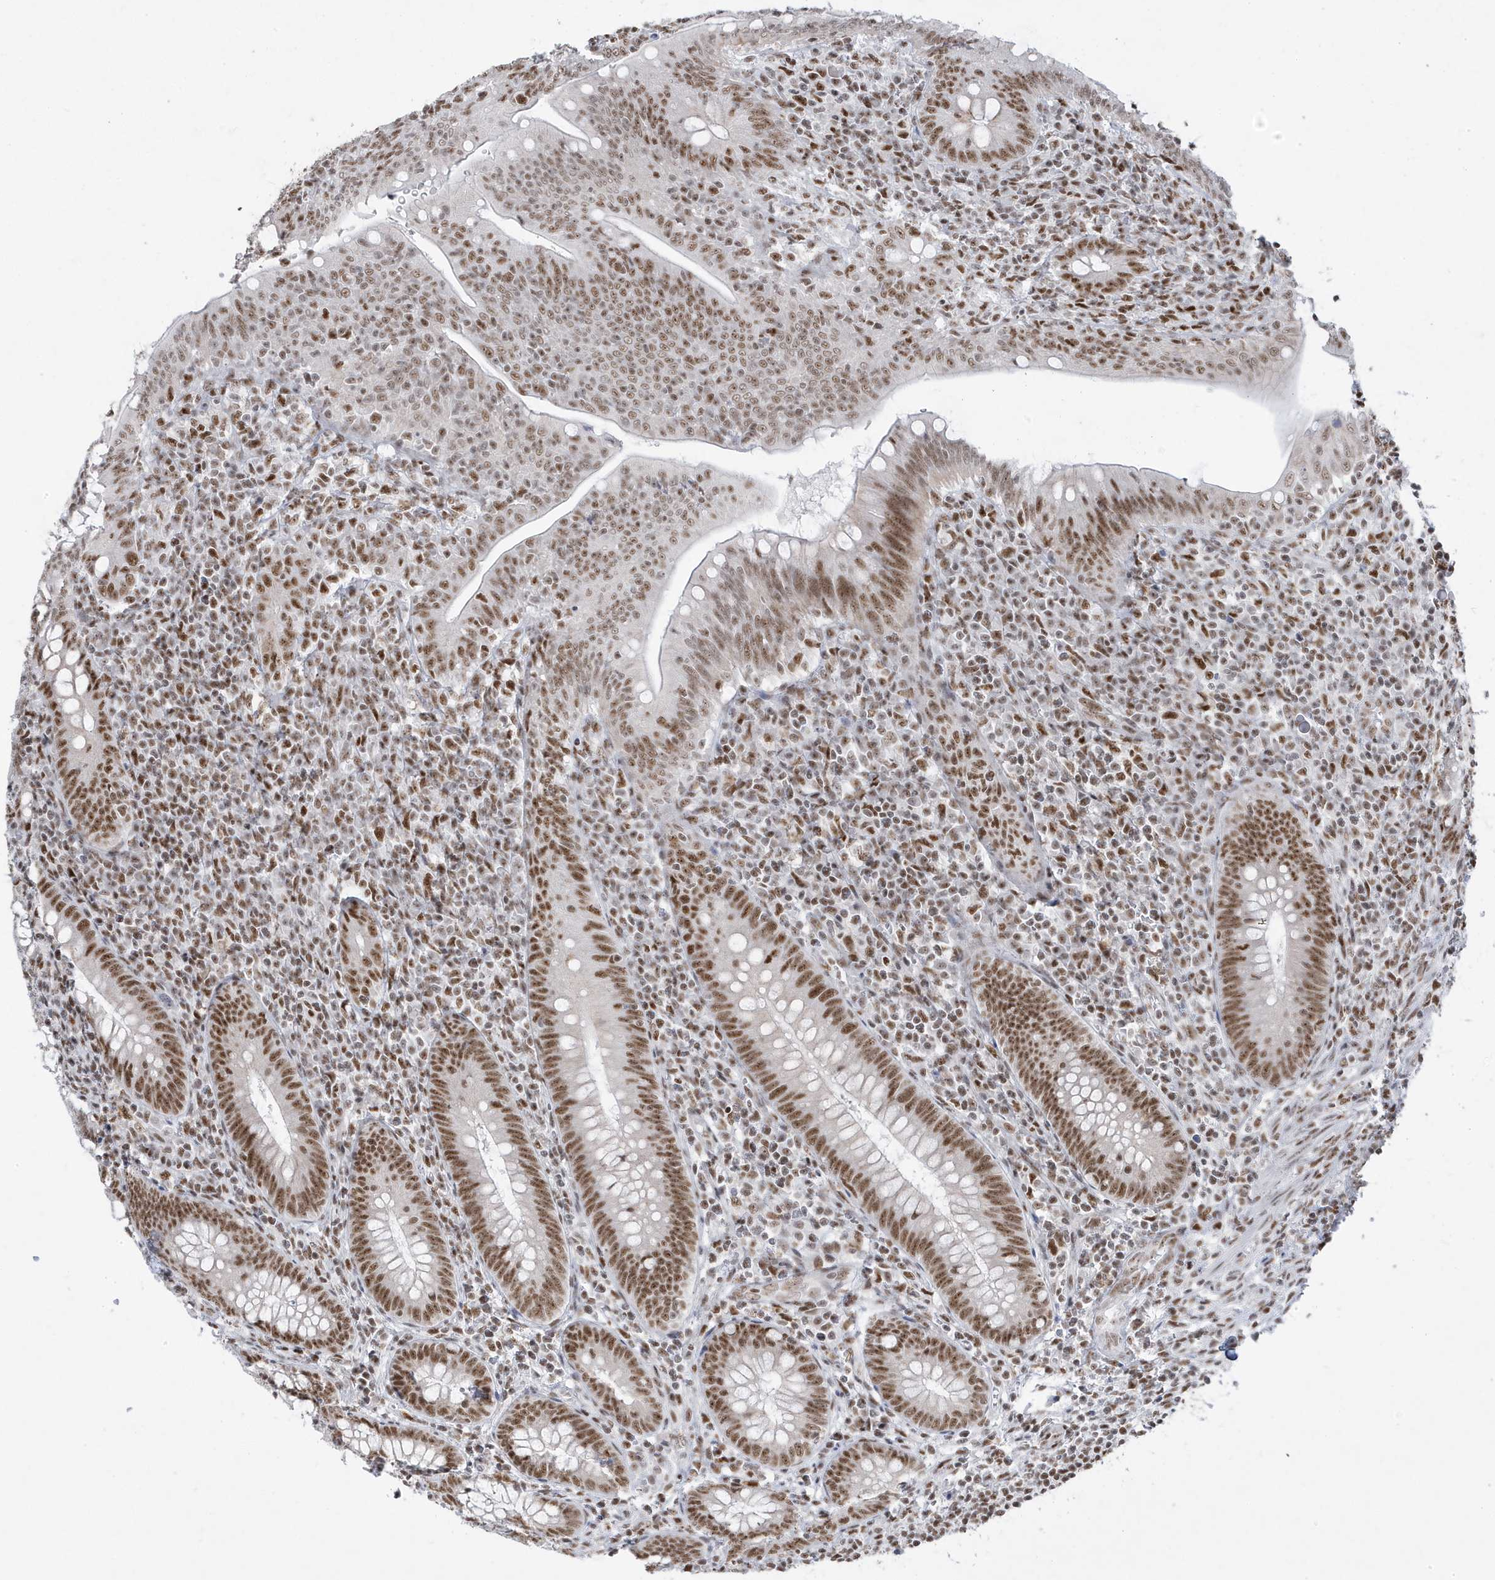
{"staining": {"intensity": "moderate", "quantity": ">75%", "location": "nuclear"}, "tissue": "appendix", "cell_type": "Glandular cells", "image_type": "normal", "snomed": [{"axis": "morphology", "description": "Normal tissue, NOS"}, {"axis": "topography", "description": "Appendix"}], "caption": "IHC (DAB) staining of benign human appendix demonstrates moderate nuclear protein positivity in about >75% of glandular cells.", "gene": "MTREX", "patient": {"sex": "male", "age": 14}}